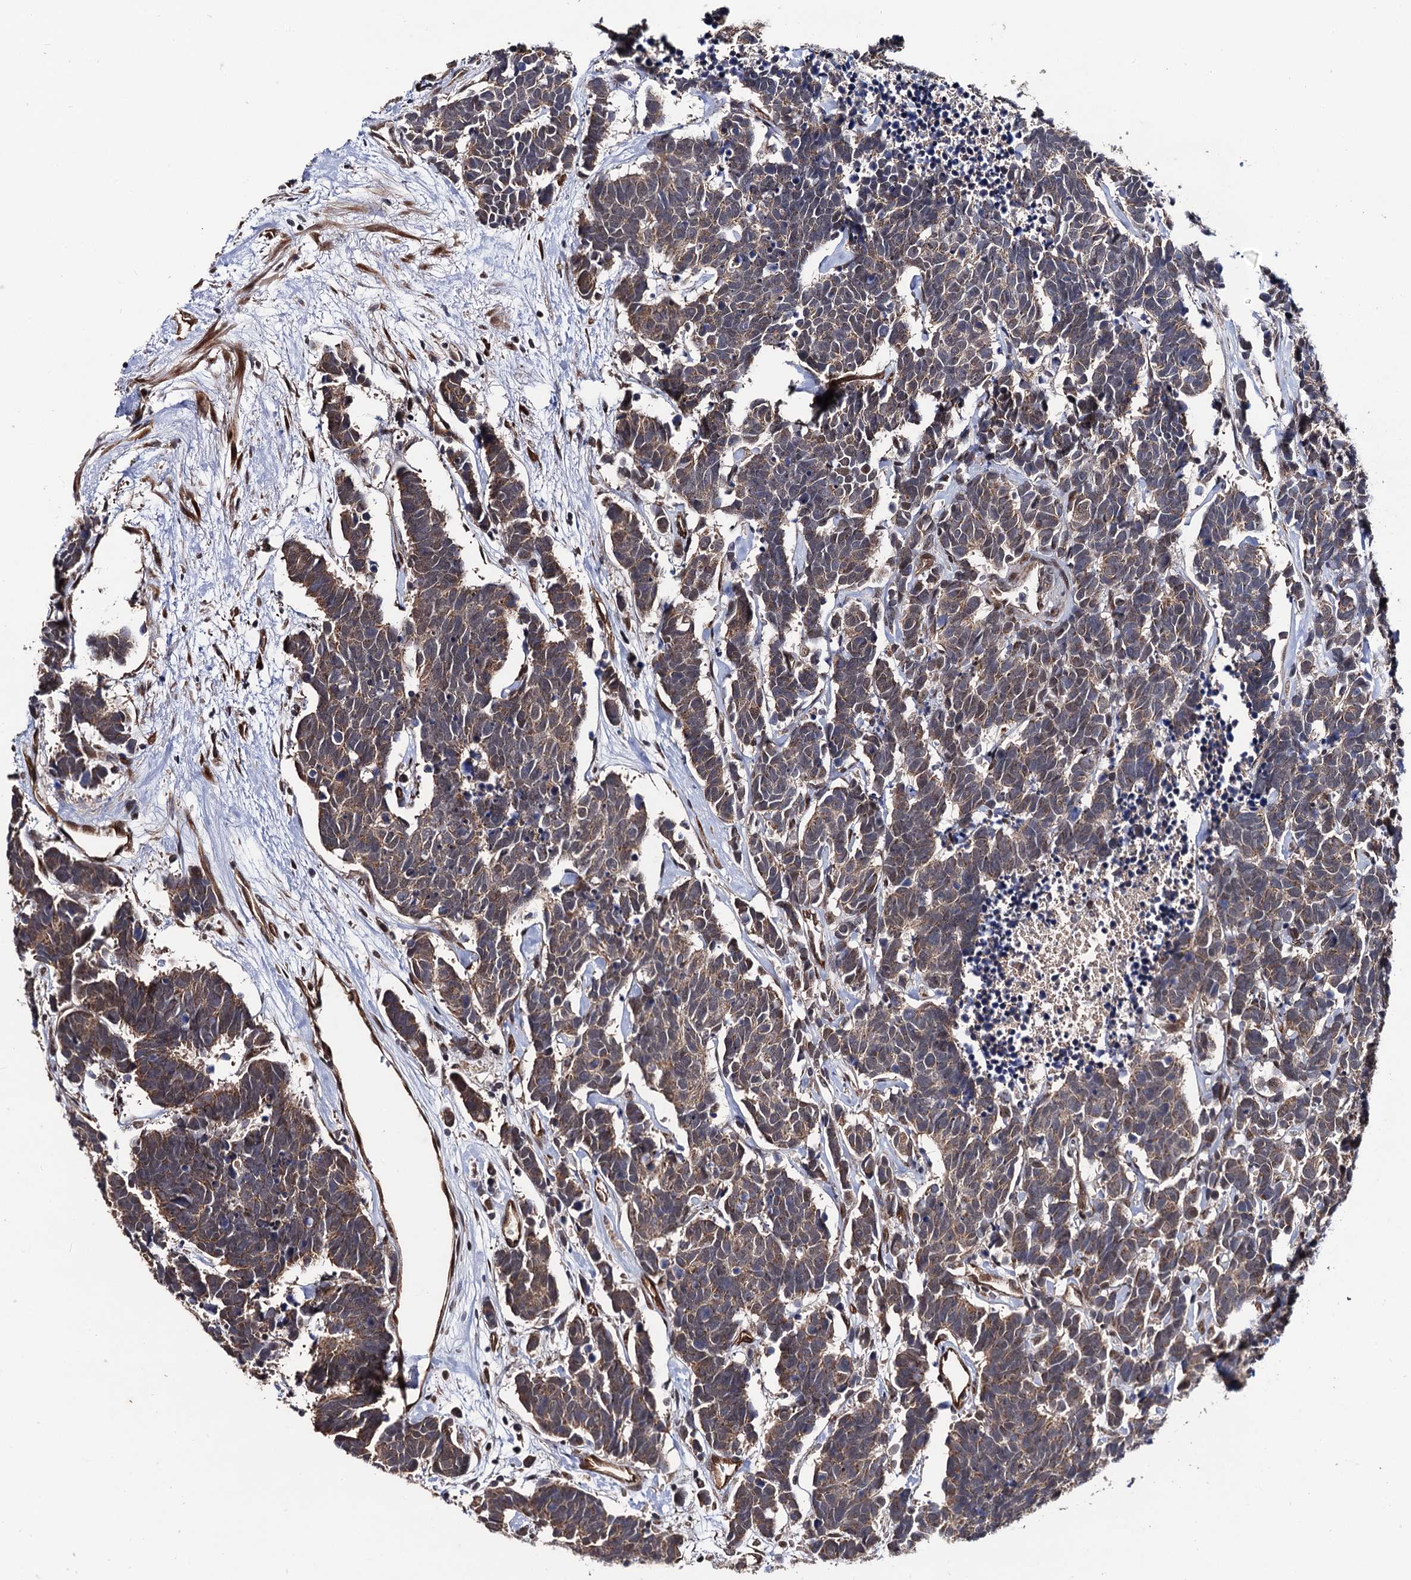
{"staining": {"intensity": "weak", "quantity": ">75%", "location": "cytoplasmic/membranous"}, "tissue": "carcinoid", "cell_type": "Tumor cells", "image_type": "cancer", "snomed": [{"axis": "morphology", "description": "Carcinoma, NOS"}, {"axis": "morphology", "description": "Carcinoid, malignant, NOS"}, {"axis": "topography", "description": "Urinary bladder"}], "caption": "Carcinoid stained with a brown dye demonstrates weak cytoplasmic/membranous positive positivity in approximately >75% of tumor cells.", "gene": "LRRC63", "patient": {"sex": "male", "age": 57}}